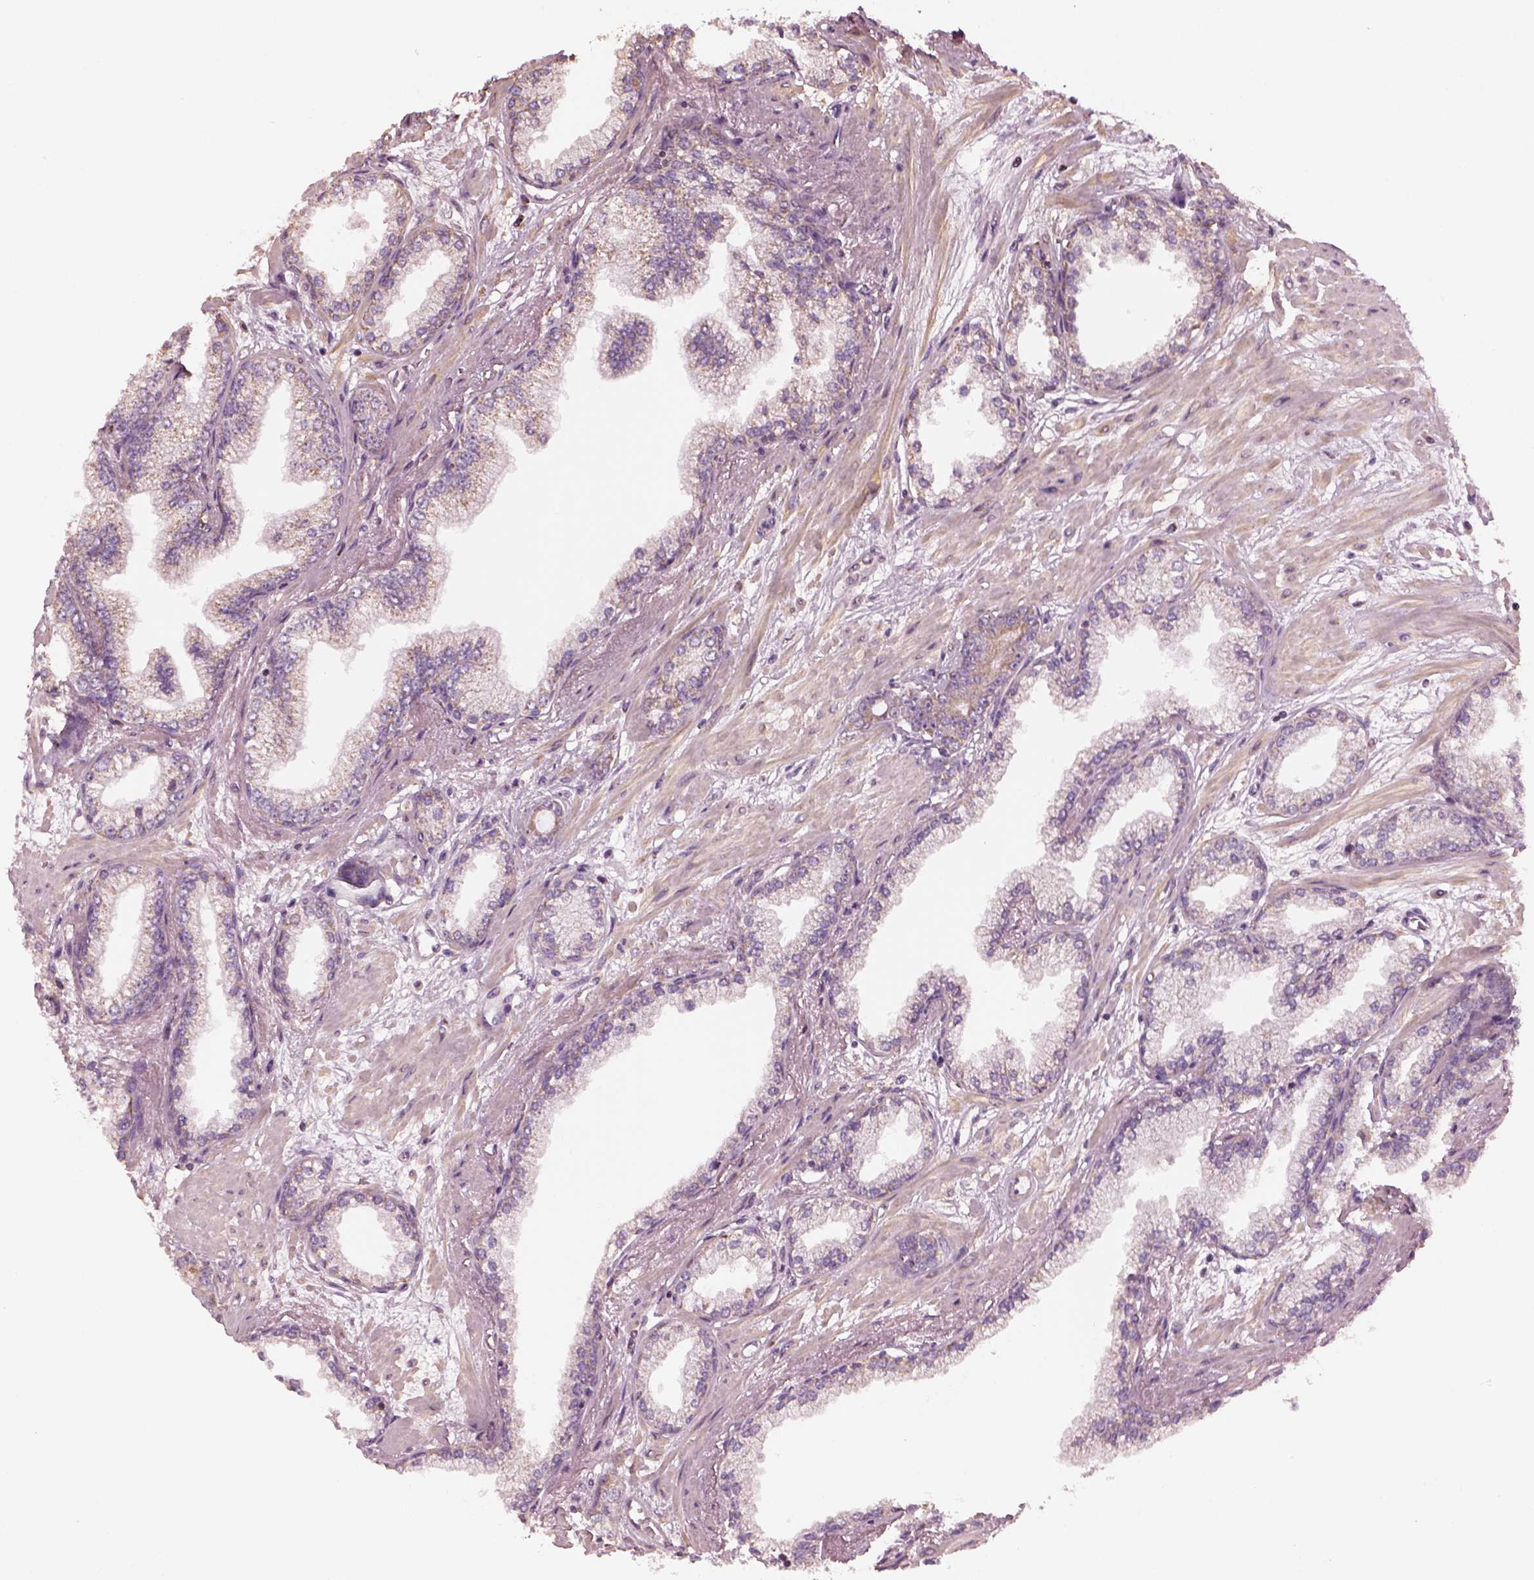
{"staining": {"intensity": "weak", "quantity": ">75%", "location": "cytoplasmic/membranous"}, "tissue": "prostate cancer", "cell_type": "Tumor cells", "image_type": "cancer", "snomed": [{"axis": "morphology", "description": "Adenocarcinoma, Low grade"}, {"axis": "topography", "description": "Prostate"}], "caption": "A photomicrograph of low-grade adenocarcinoma (prostate) stained for a protein exhibits weak cytoplasmic/membranous brown staining in tumor cells. The staining was performed using DAB (3,3'-diaminobenzidine), with brown indicating positive protein expression. Nuclei are stained blue with hematoxylin.", "gene": "SPATA7", "patient": {"sex": "male", "age": 64}}